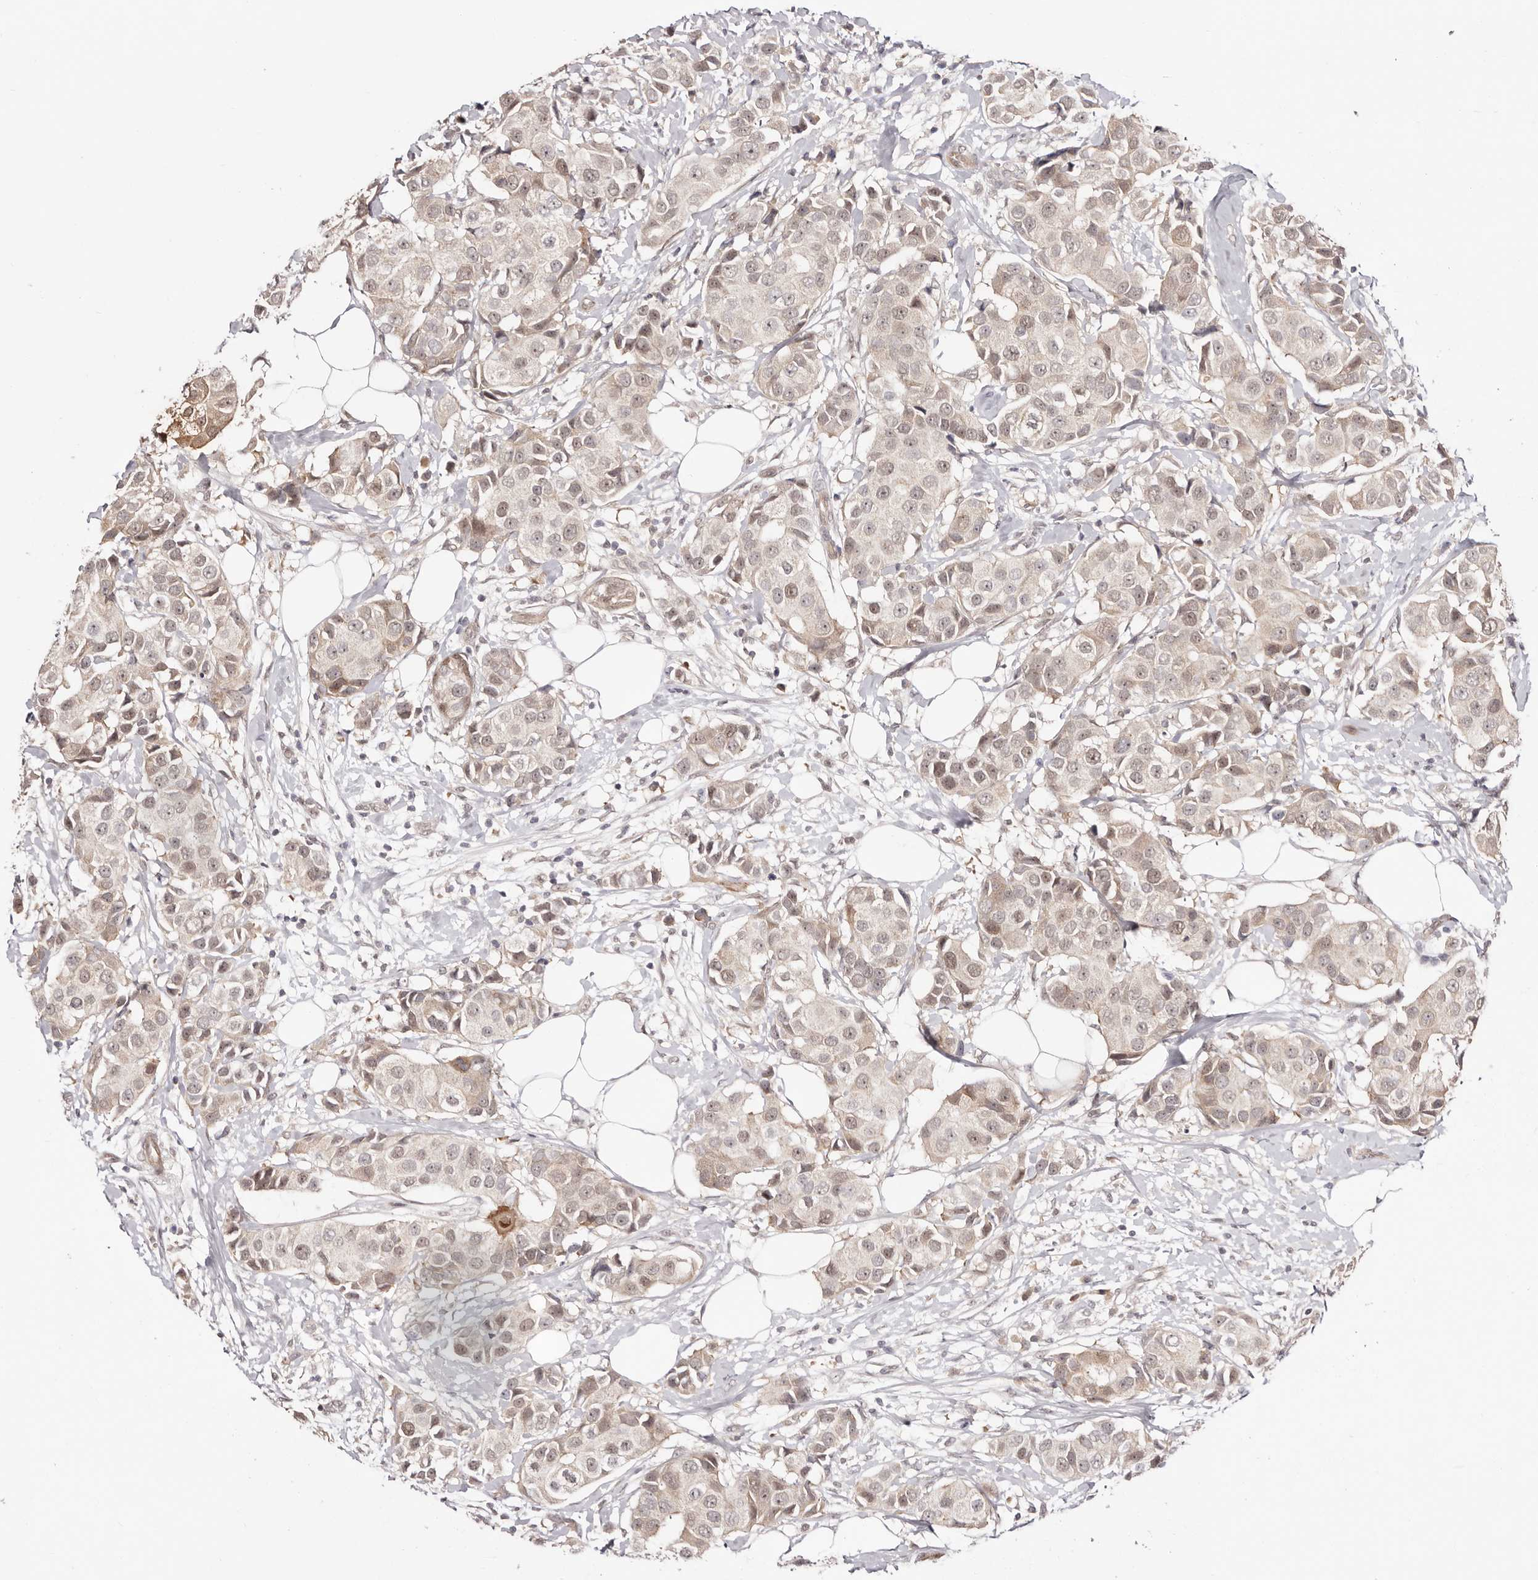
{"staining": {"intensity": "weak", "quantity": "25%-75%", "location": "cytoplasmic/membranous,nuclear"}, "tissue": "breast cancer", "cell_type": "Tumor cells", "image_type": "cancer", "snomed": [{"axis": "morphology", "description": "Normal tissue, NOS"}, {"axis": "morphology", "description": "Duct carcinoma"}, {"axis": "topography", "description": "Breast"}], "caption": "High-power microscopy captured an immunohistochemistry (IHC) image of breast cancer, revealing weak cytoplasmic/membranous and nuclear staining in approximately 25%-75% of tumor cells. (Brightfield microscopy of DAB IHC at high magnification).", "gene": "EGR3", "patient": {"sex": "female", "age": 39}}